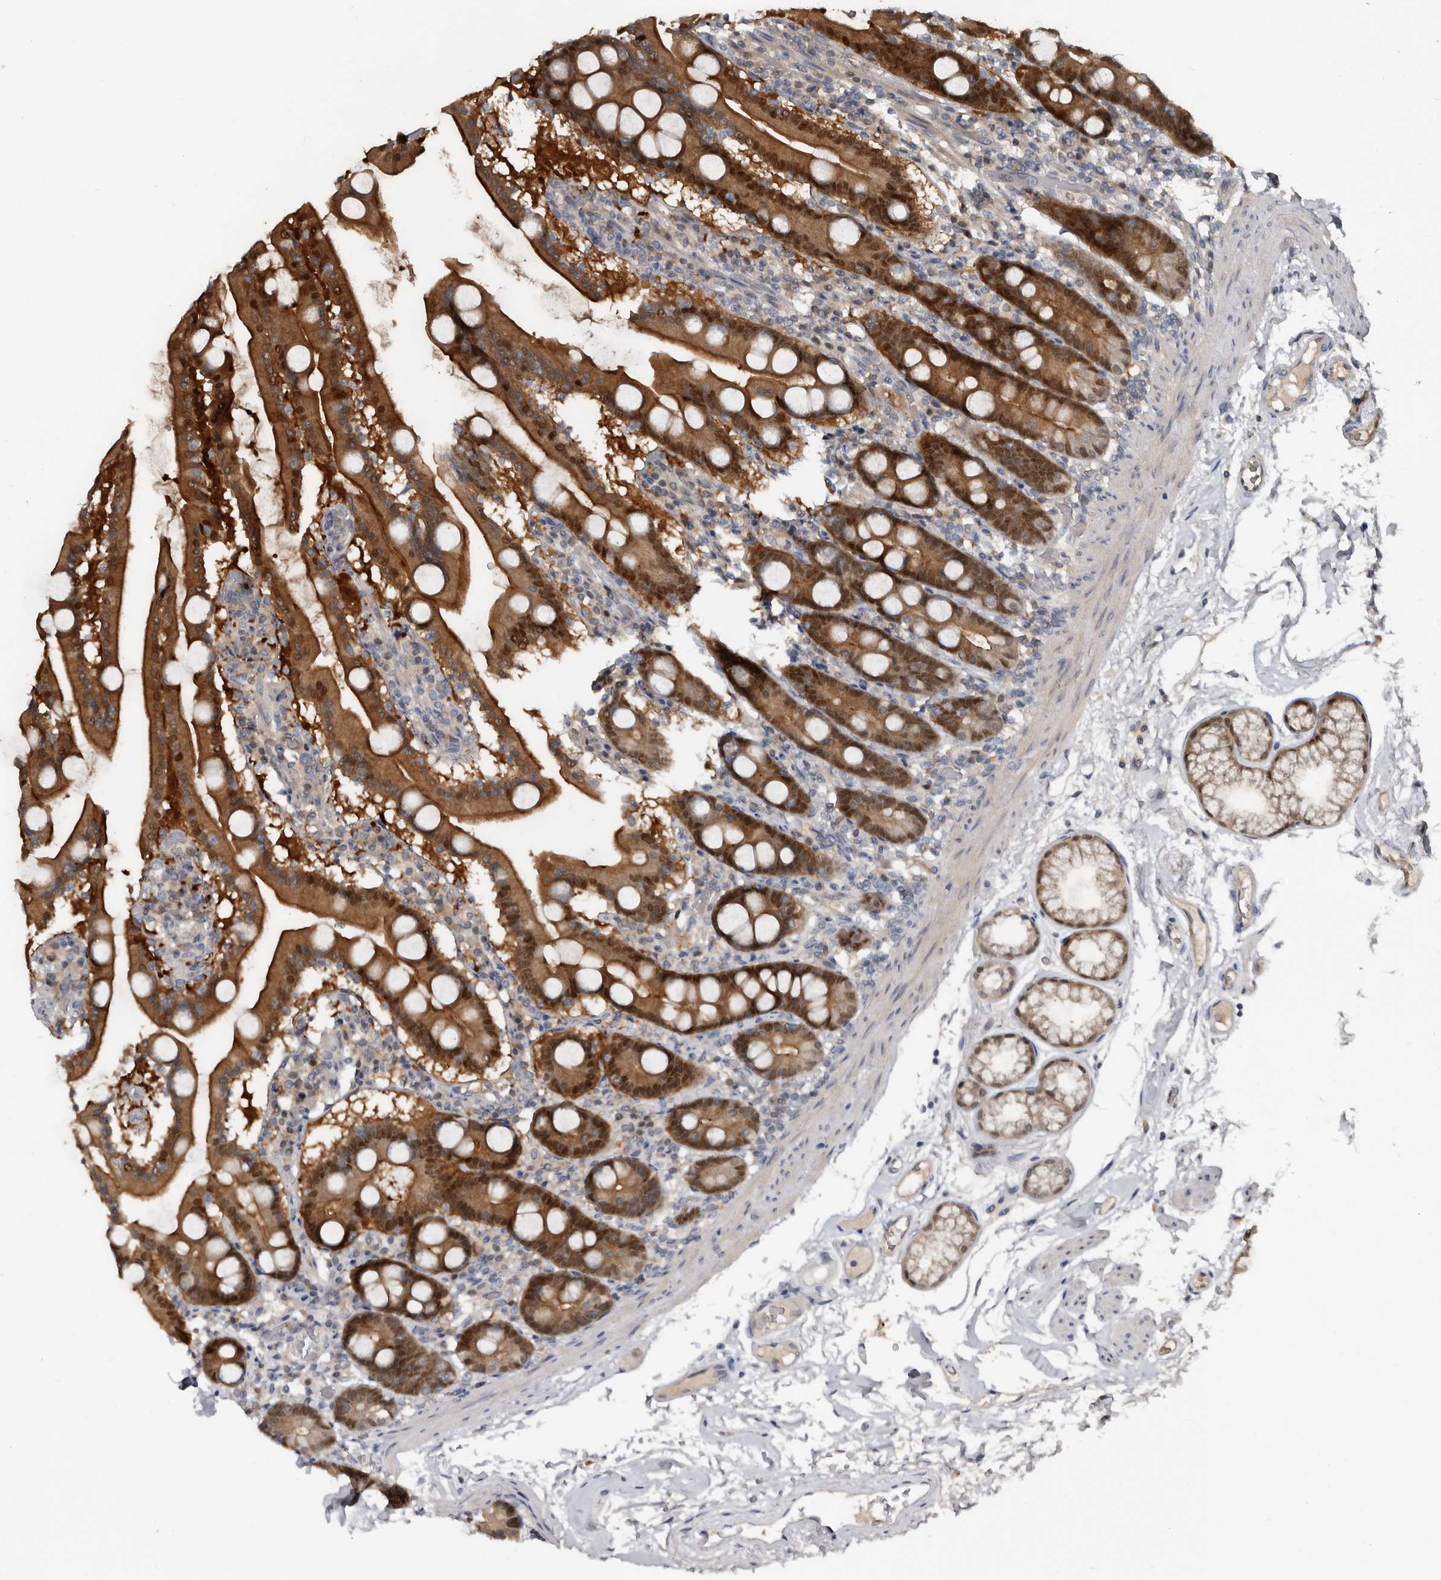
{"staining": {"intensity": "strong", "quantity": ">75%", "location": "cytoplasmic/membranous,nuclear"}, "tissue": "duodenum", "cell_type": "Glandular cells", "image_type": "normal", "snomed": [{"axis": "morphology", "description": "Normal tissue, NOS"}, {"axis": "topography", "description": "Duodenum"}], "caption": "Duodenum stained for a protein (brown) demonstrates strong cytoplasmic/membranous,nuclear positive expression in approximately >75% of glandular cells.", "gene": "RBKS", "patient": {"sex": "male", "age": 55}}